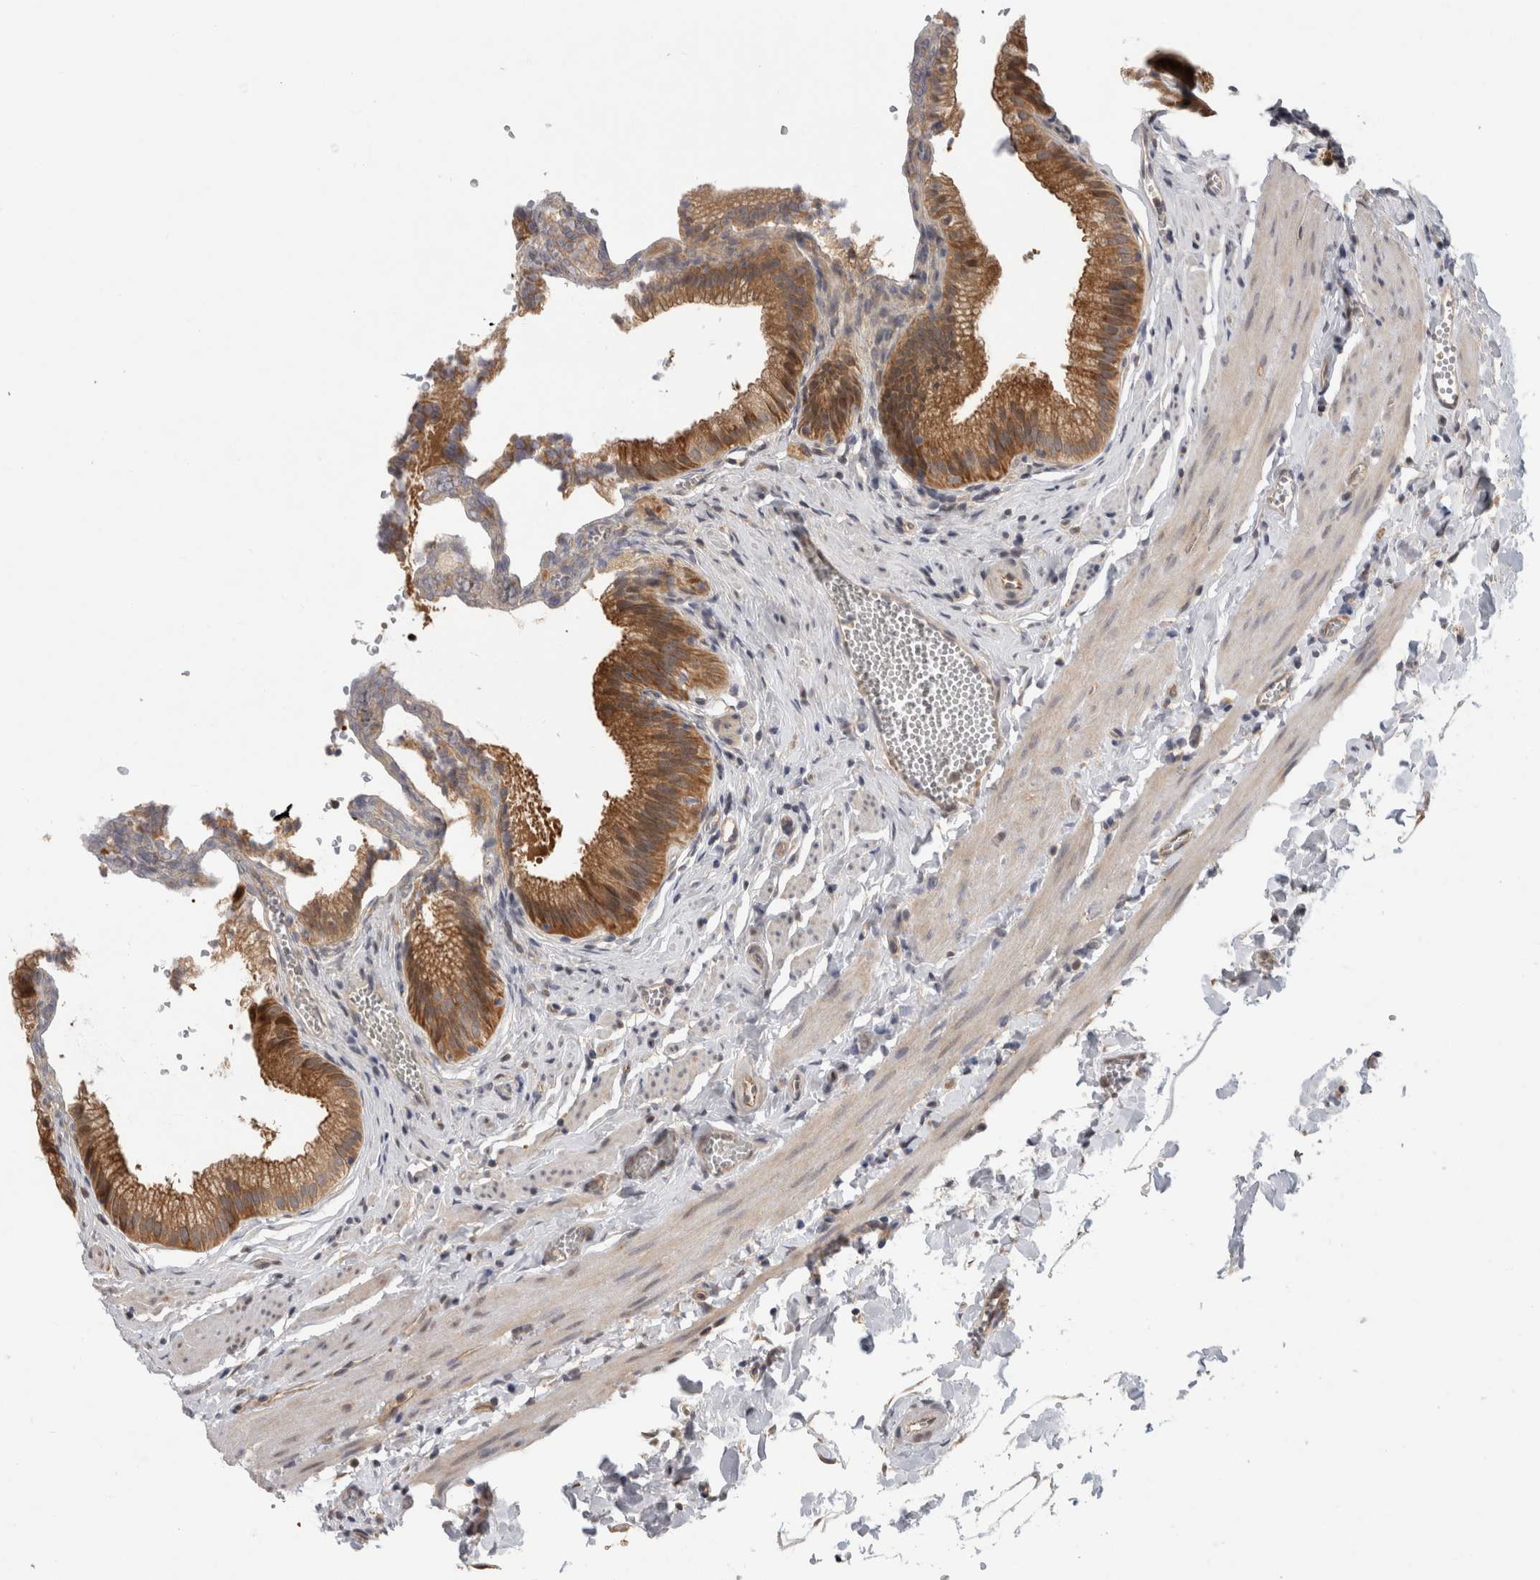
{"staining": {"intensity": "moderate", "quantity": ">75%", "location": "cytoplasmic/membranous"}, "tissue": "gallbladder", "cell_type": "Glandular cells", "image_type": "normal", "snomed": [{"axis": "morphology", "description": "Normal tissue, NOS"}, {"axis": "topography", "description": "Gallbladder"}], "caption": "Protein expression analysis of normal gallbladder shows moderate cytoplasmic/membranous expression in about >75% of glandular cells. (brown staining indicates protein expression, while blue staining denotes nuclei).", "gene": "PARP6", "patient": {"sex": "male", "age": 38}}